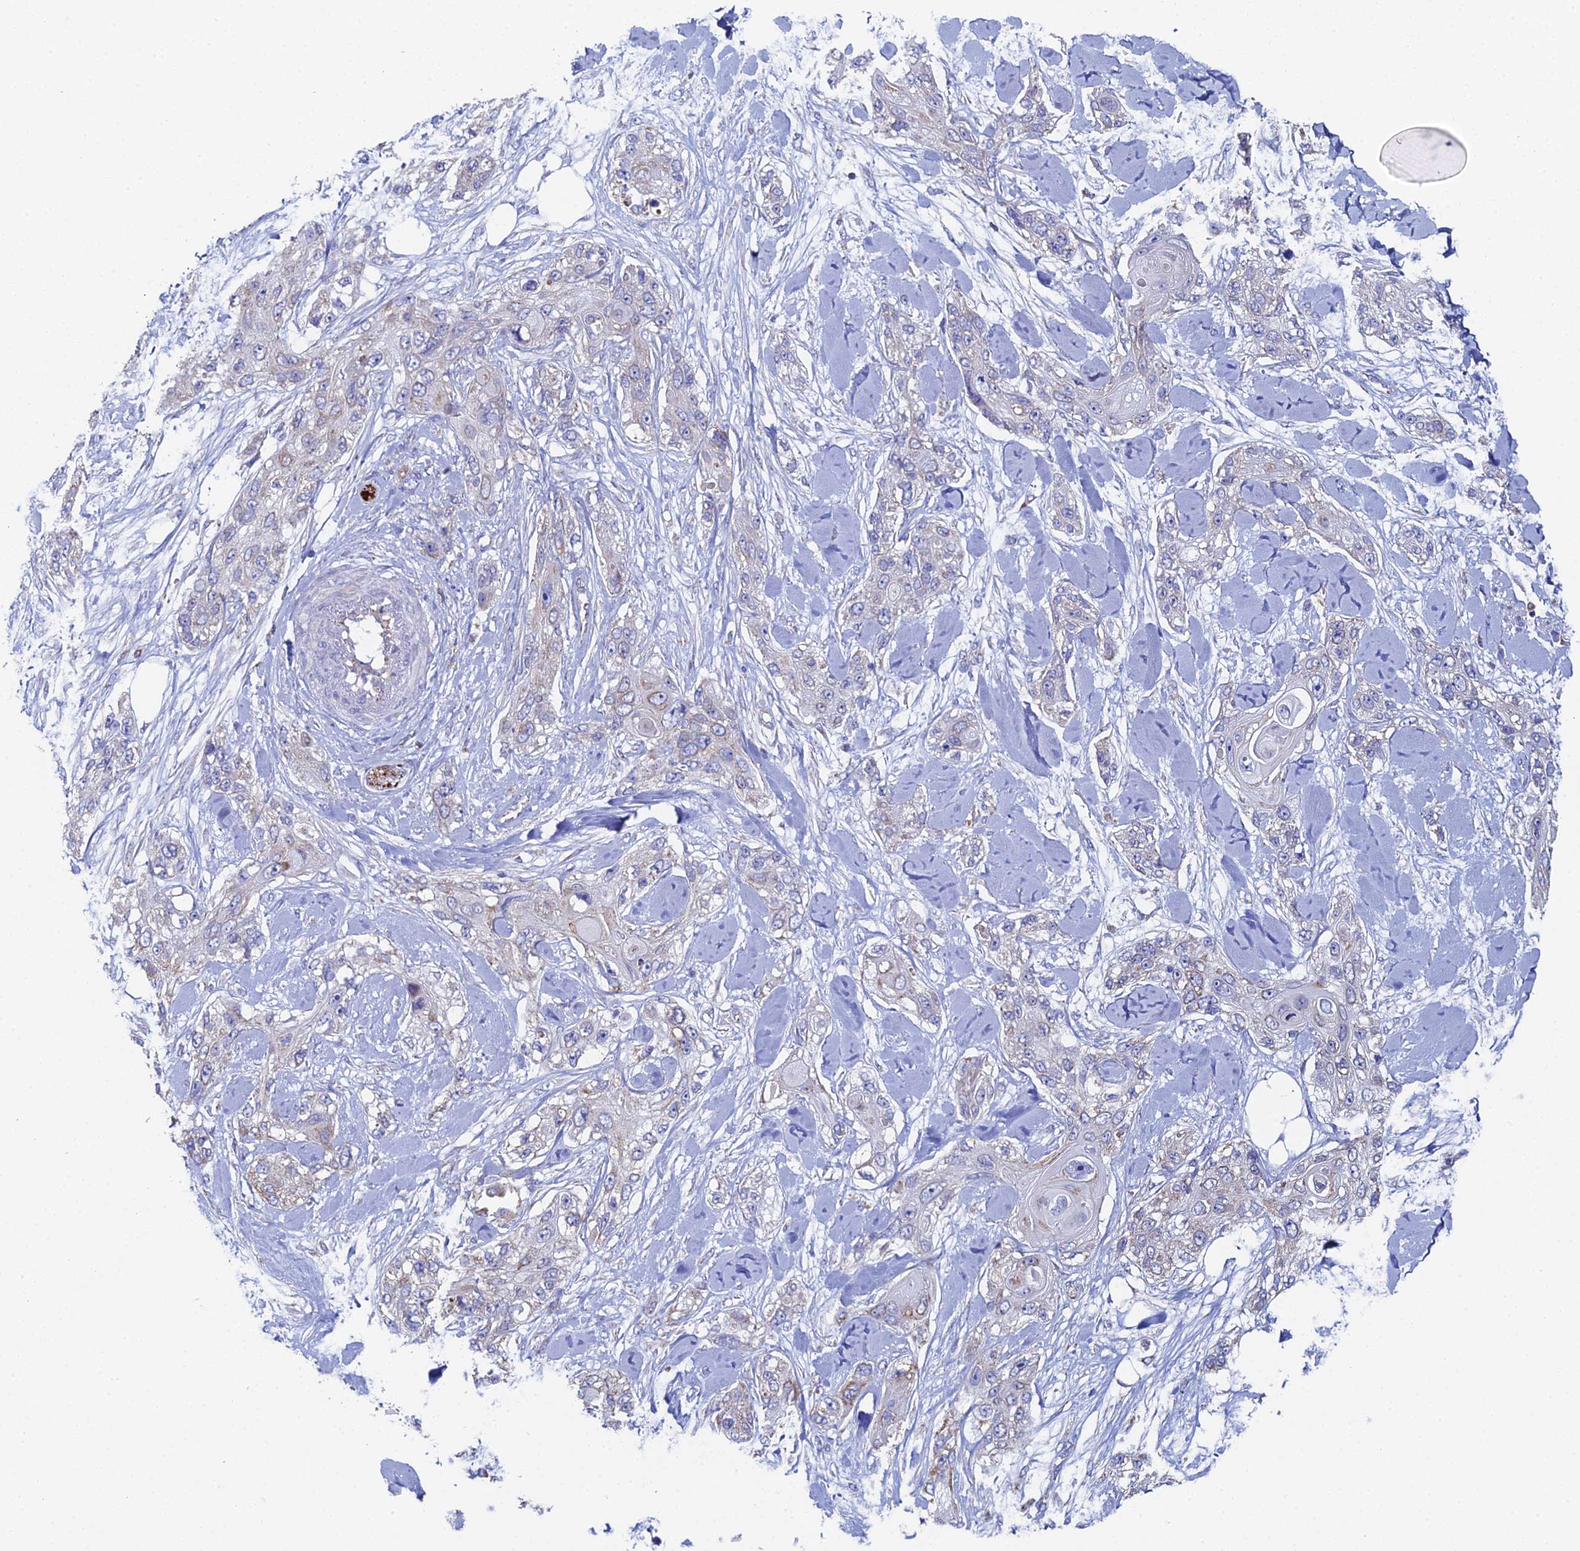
{"staining": {"intensity": "negative", "quantity": "none", "location": "none"}, "tissue": "skin cancer", "cell_type": "Tumor cells", "image_type": "cancer", "snomed": [{"axis": "morphology", "description": "Normal tissue, NOS"}, {"axis": "morphology", "description": "Squamous cell carcinoma, NOS"}, {"axis": "topography", "description": "Skin"}], "caption": "Immunohistochemistry of skin cancer (squamous cell carcinoma) exhibits no expression in tumor cells.", "gene": "SPOCK2", "patient": {"sex": "male", "age": 72}}